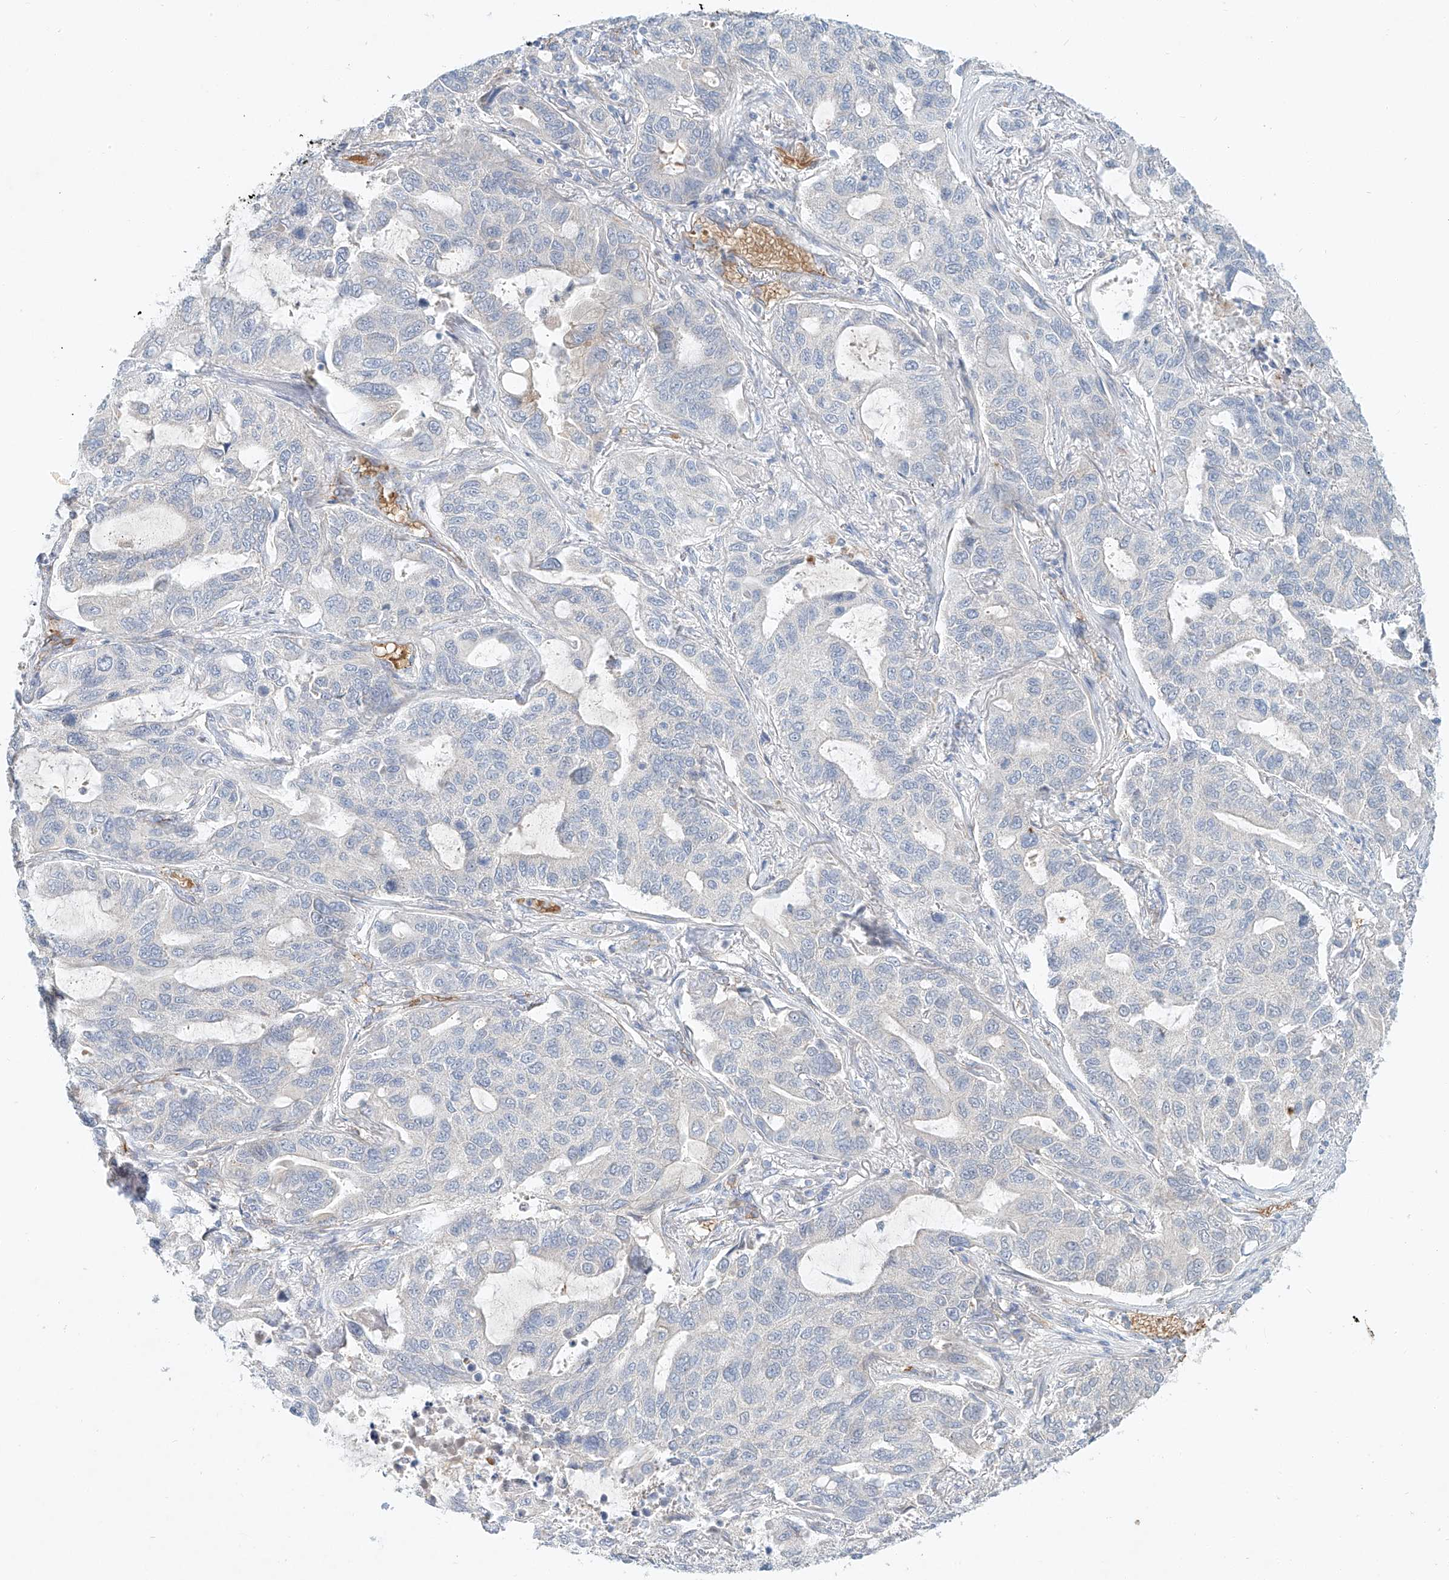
{"staining": {"intensity": "negative", "quantity": "none", "location": "none"}, "tissue": "lung cancer", "cell_type": "Tumor cells", "image_type": "cancer", "snomed": [{"axis": "morphology", "description": "Adenocarcinoma, NOS"}, {"axis": "topography", "description": "Lung"}], "caption": "High power microscopy micrograph of an immunohistochemistry (IHC) image of lung cancer (adenocarcinoma), revealing no significant staining in tumor cells.", "gene": "SYTL3", "patient": {"sex": "male", "age": 64}}